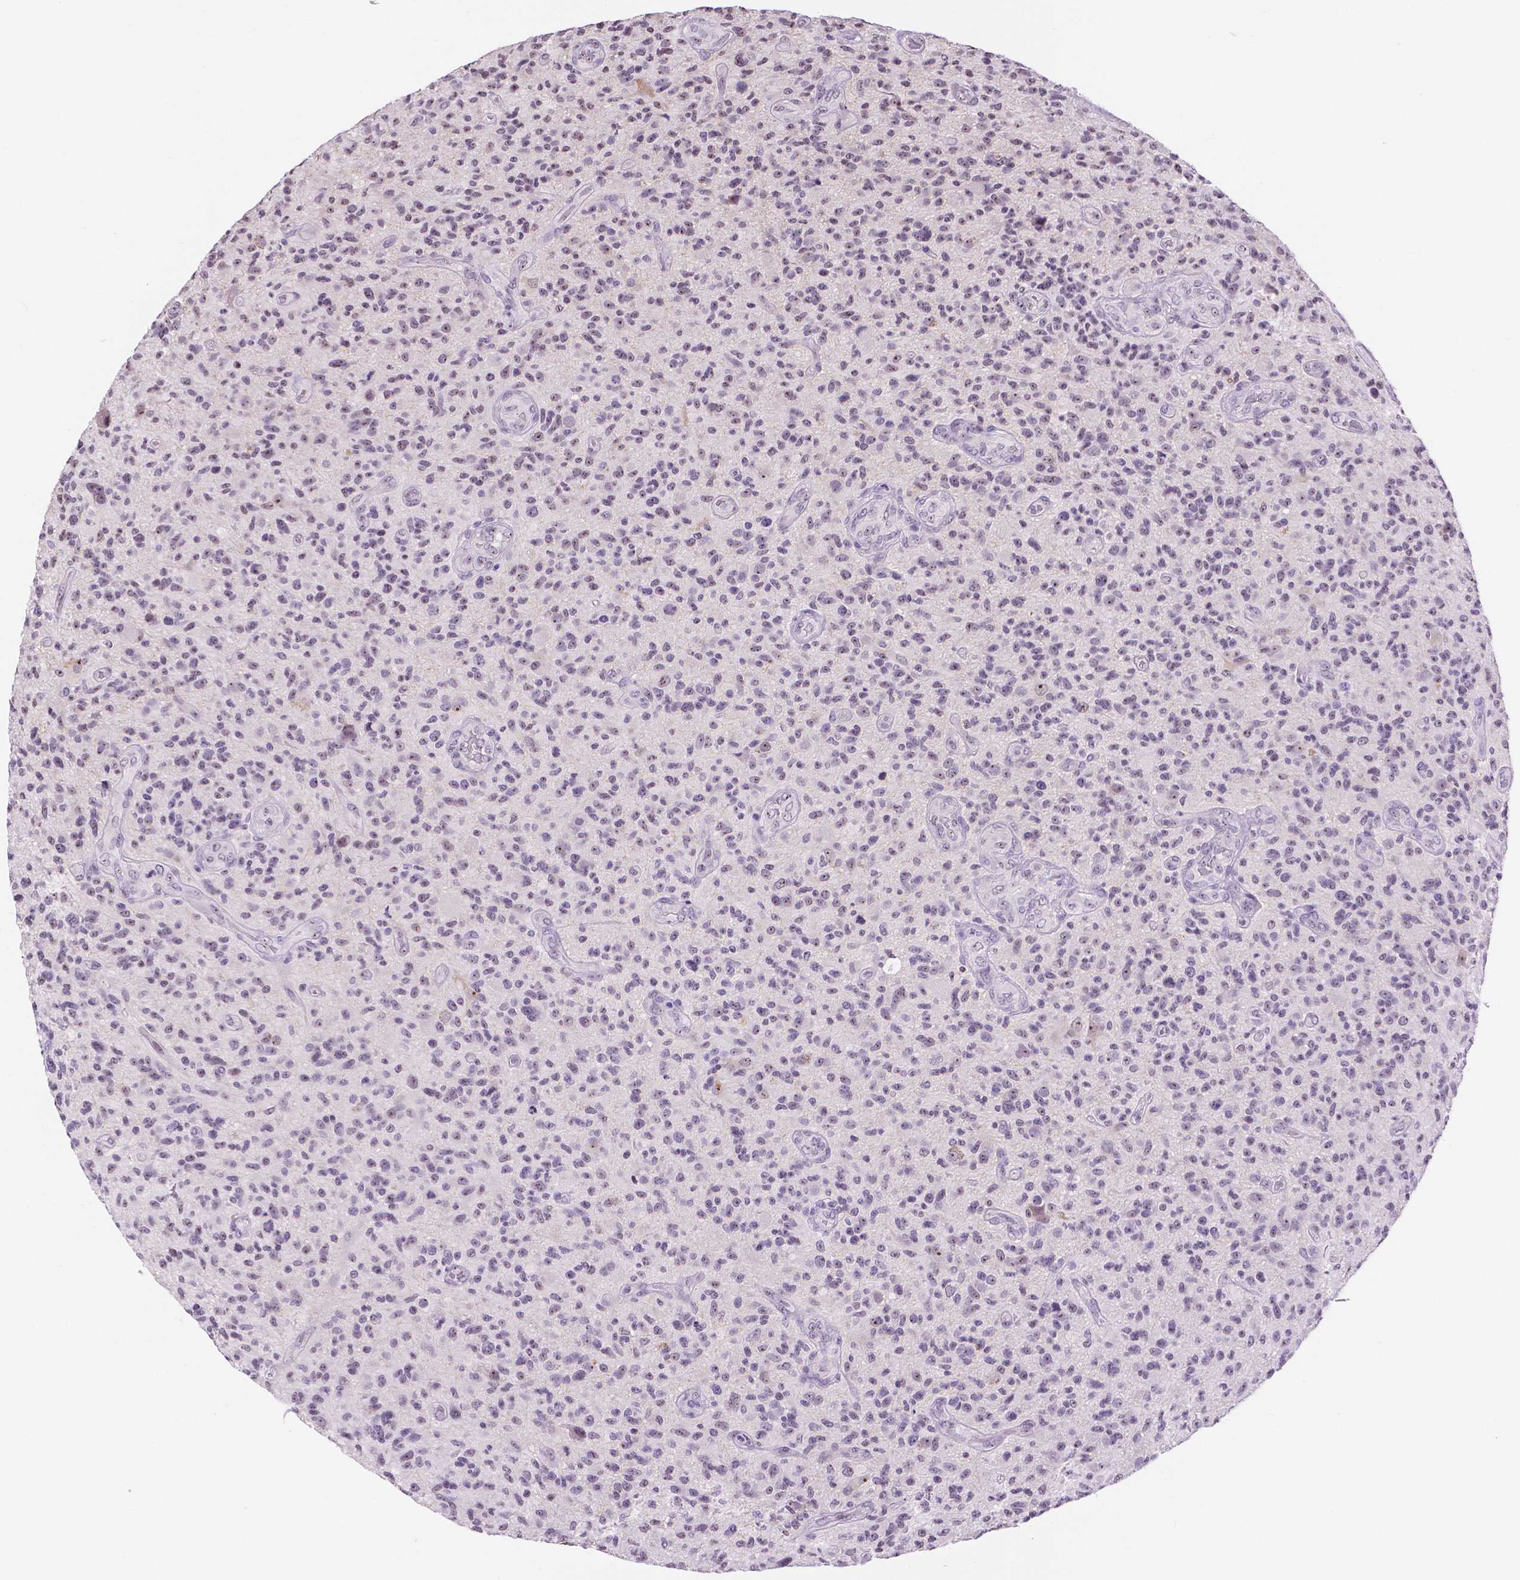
{"staining": {"intensity": "weak", "quantity": "<25%", "location": "nuclear"}, "tissue": "glioma", "cell_type": "Tumor cells", "image_type": "cancer", "snomed": [{"axis": "morphology", "description": "Glioma, malignant, High grade"}, {"axis": "topography", "description": "Brain"}], "caption": "Tumor cells are negative for brown protein staining in glioma.", "gene": "NHP2", "patient": {"sex": "male", "age": 47}}